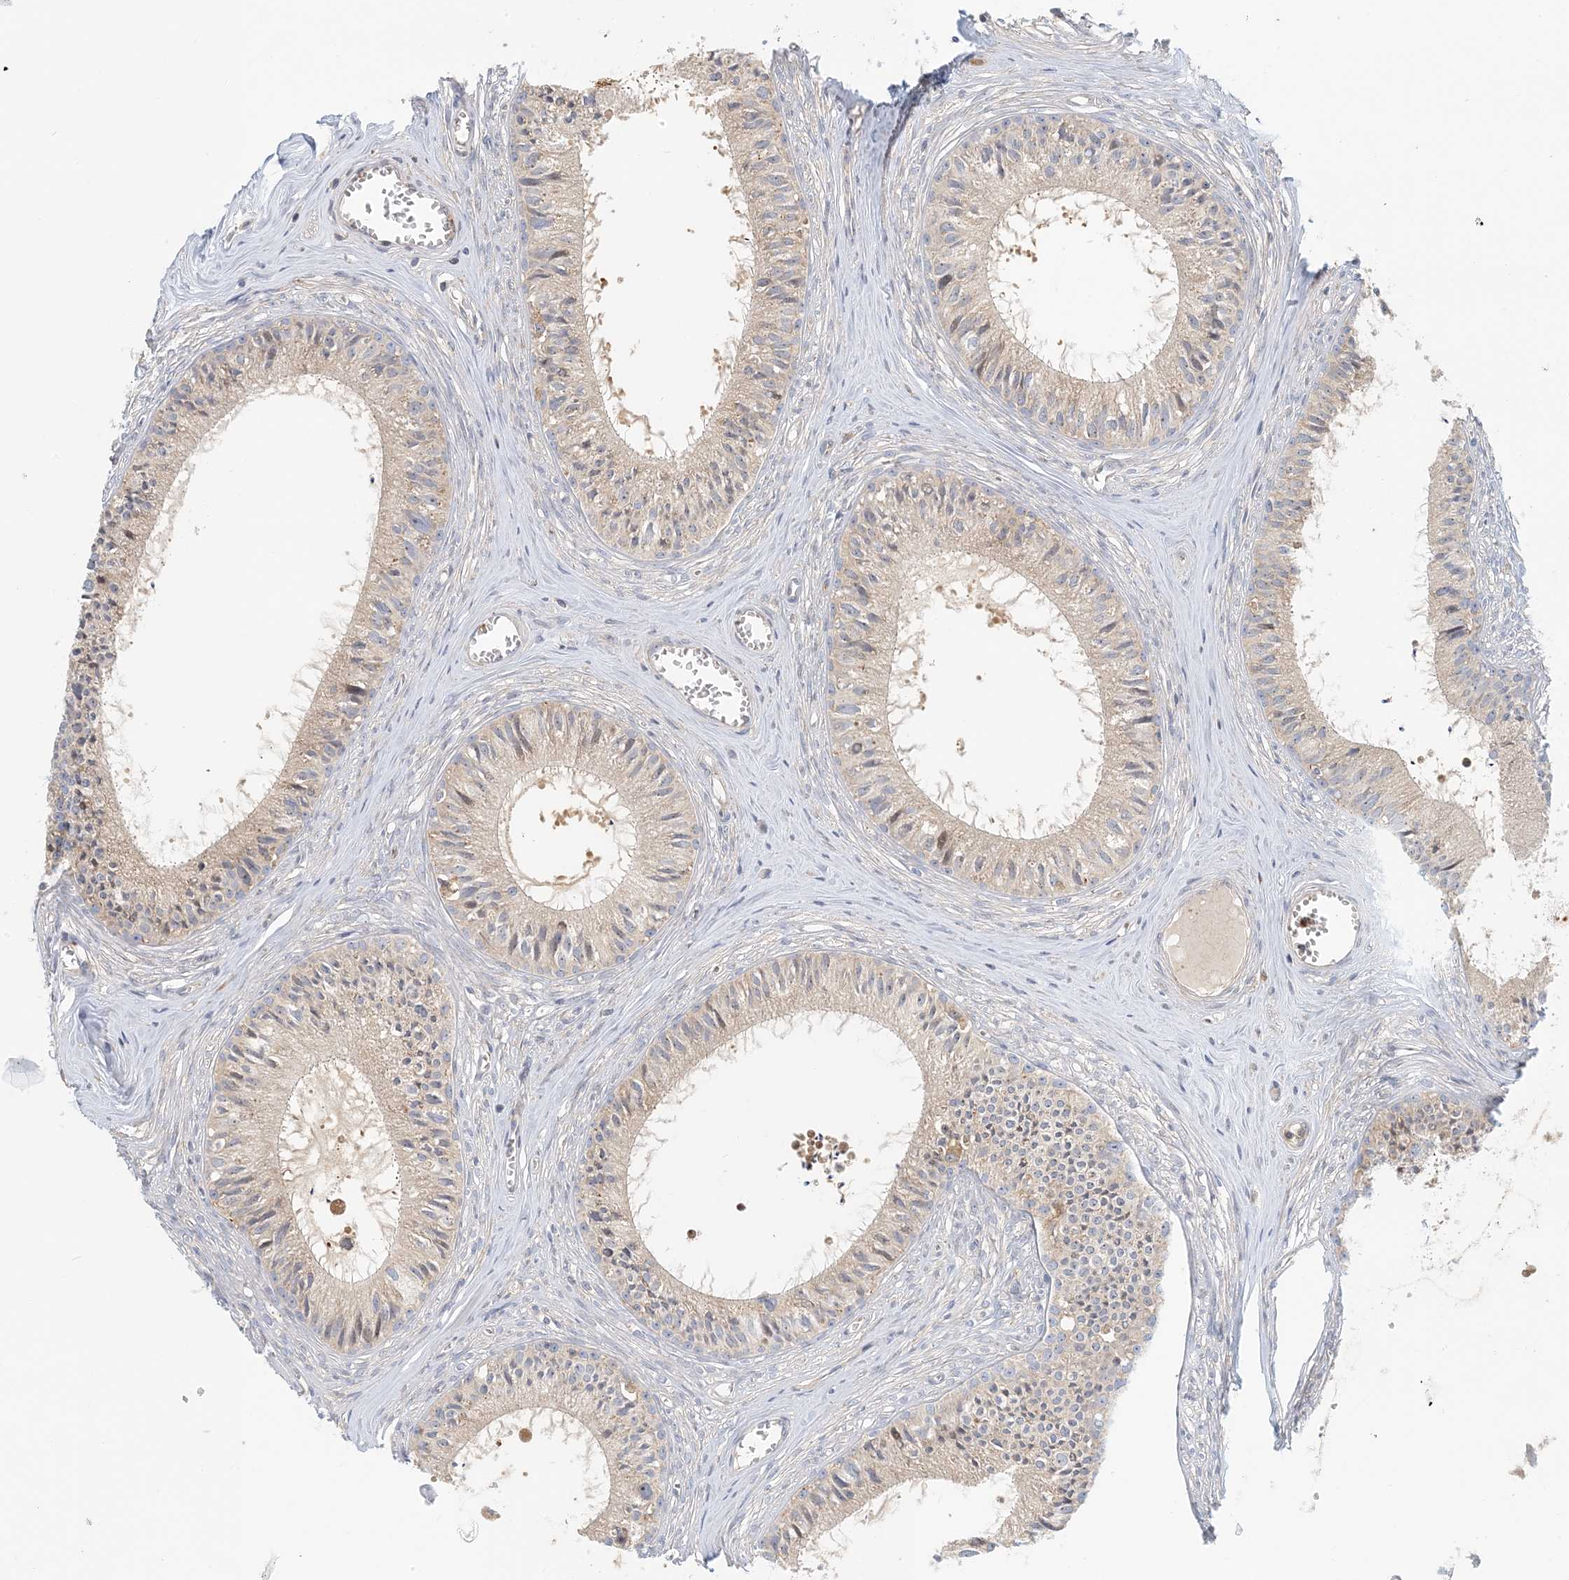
{"staining": {"intensity": "moderate", "quantity": "25%-75%", "location": "cytoplasmic/membranous"}, "tissue": "epididymis", "cell_type": "Glandular cells", "image_type": "normal", "snomed": [{"axis": "morphology", "description": "Normal tissue, NOS"}, {"axis": "topography", "description": "Epididymis"}], "caption": "Immunohistochemistry (IHC) staining of unremarkable epididymis, which exhibits medium levels of moderate cytoplasmic/membranous expression in about 25%-75% of glandular cells indicating moderate cytoplasmic/membranous protein staining. The staining was performed using DAB (3,3'-diaminobenzidine) (brown) for protein detection and nuclei were counterstained in hematoxylin (blue).", "gene": "COLEC11", "patient": {"sex": "male", "age": 36}}